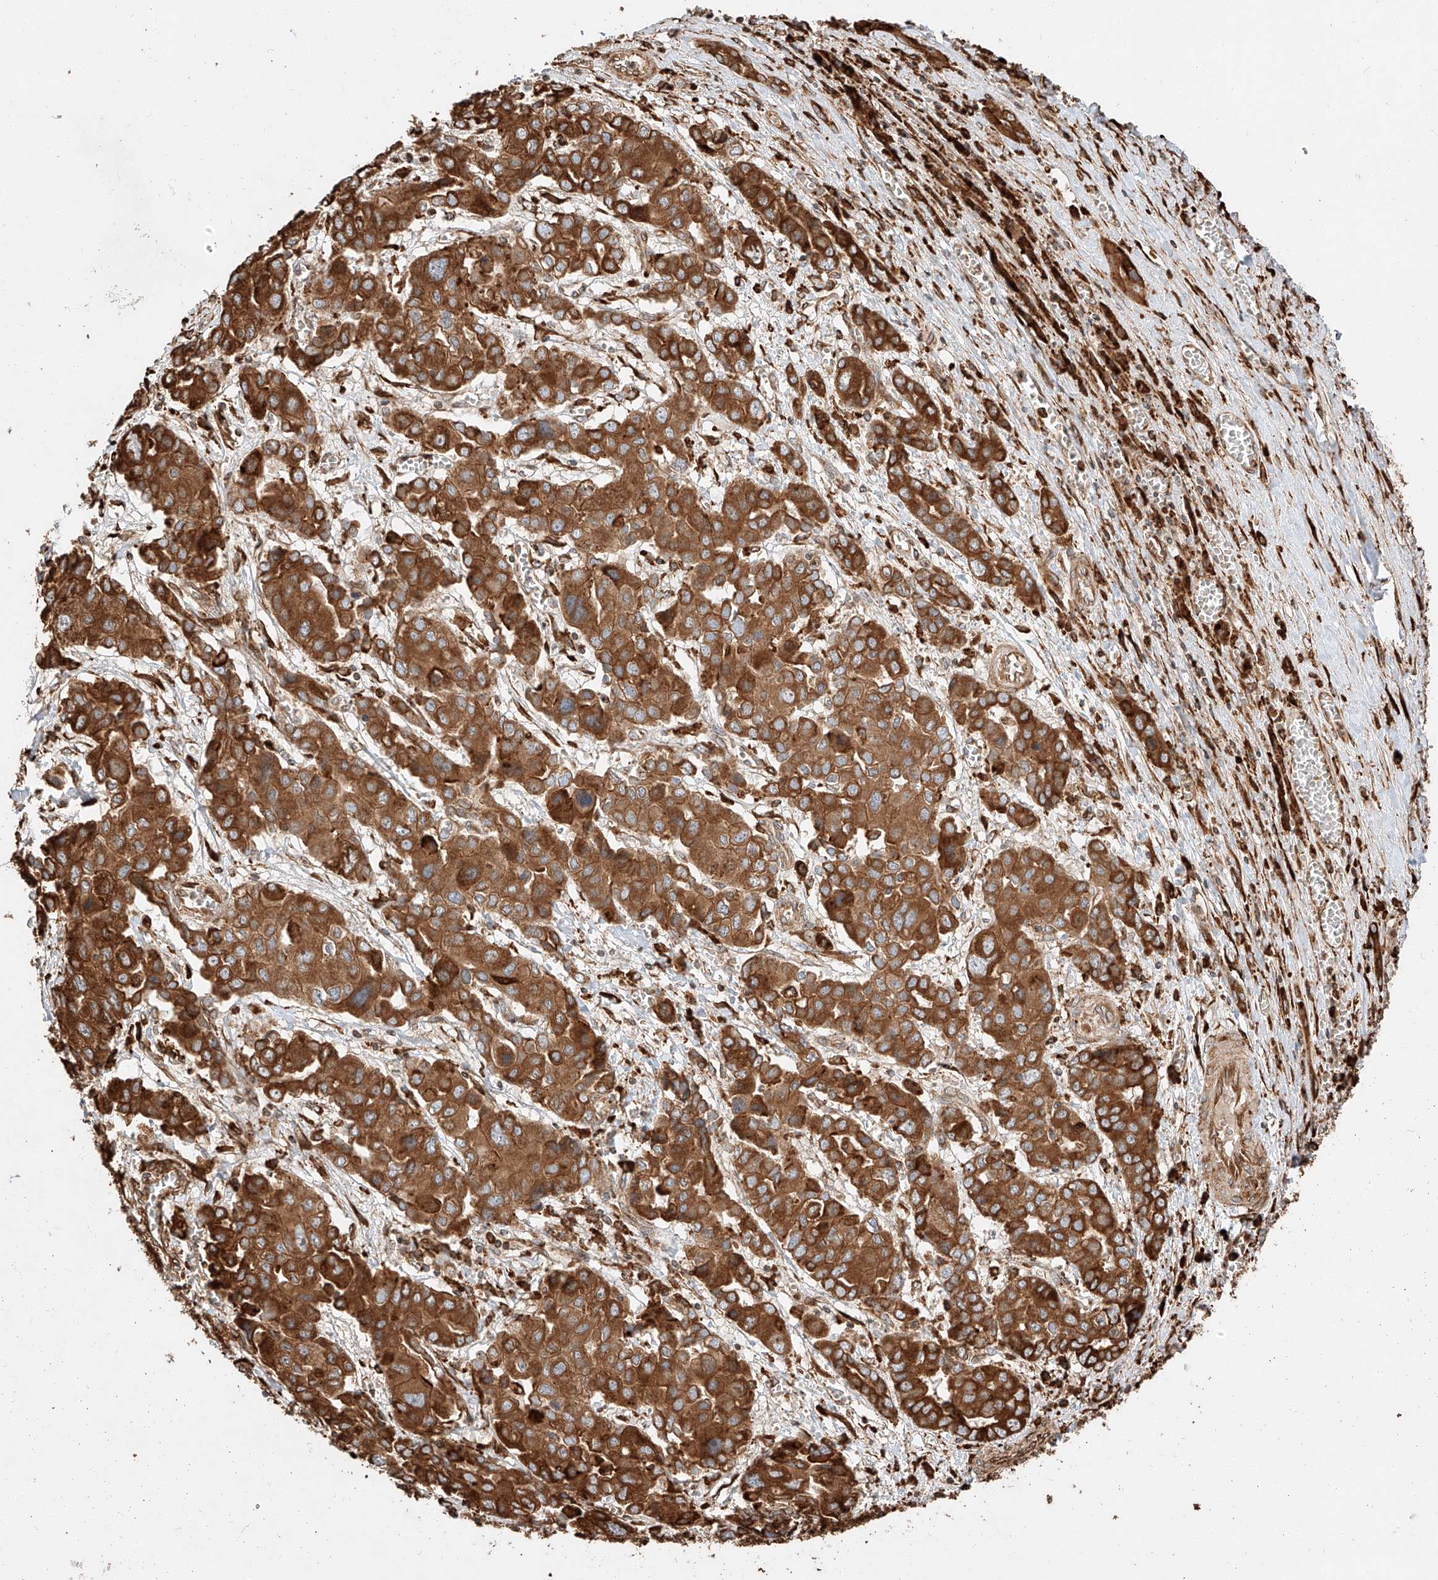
{"staining": {"intensity": "strong", "quantity": ">75%", "location": "cytoplasmic/membranous"}, "tissue": "liver cancer", "cell_type": "Tumor cells", "image_type": "cancer", "snomed": [{"axis": "morphology", "description": "Cholangiocarcinoma"}, {"axis": "topography", "description": "Liver"}], "caption": "High-power microscopy captured an immunohistochemistry histopathology image of liver cancer, revealing strong cytoplasmic/membranous positivity in approximately >75% of tumor cells.", "gene": "ZNF84", "patient": {"sex": "male", "age": 67}}